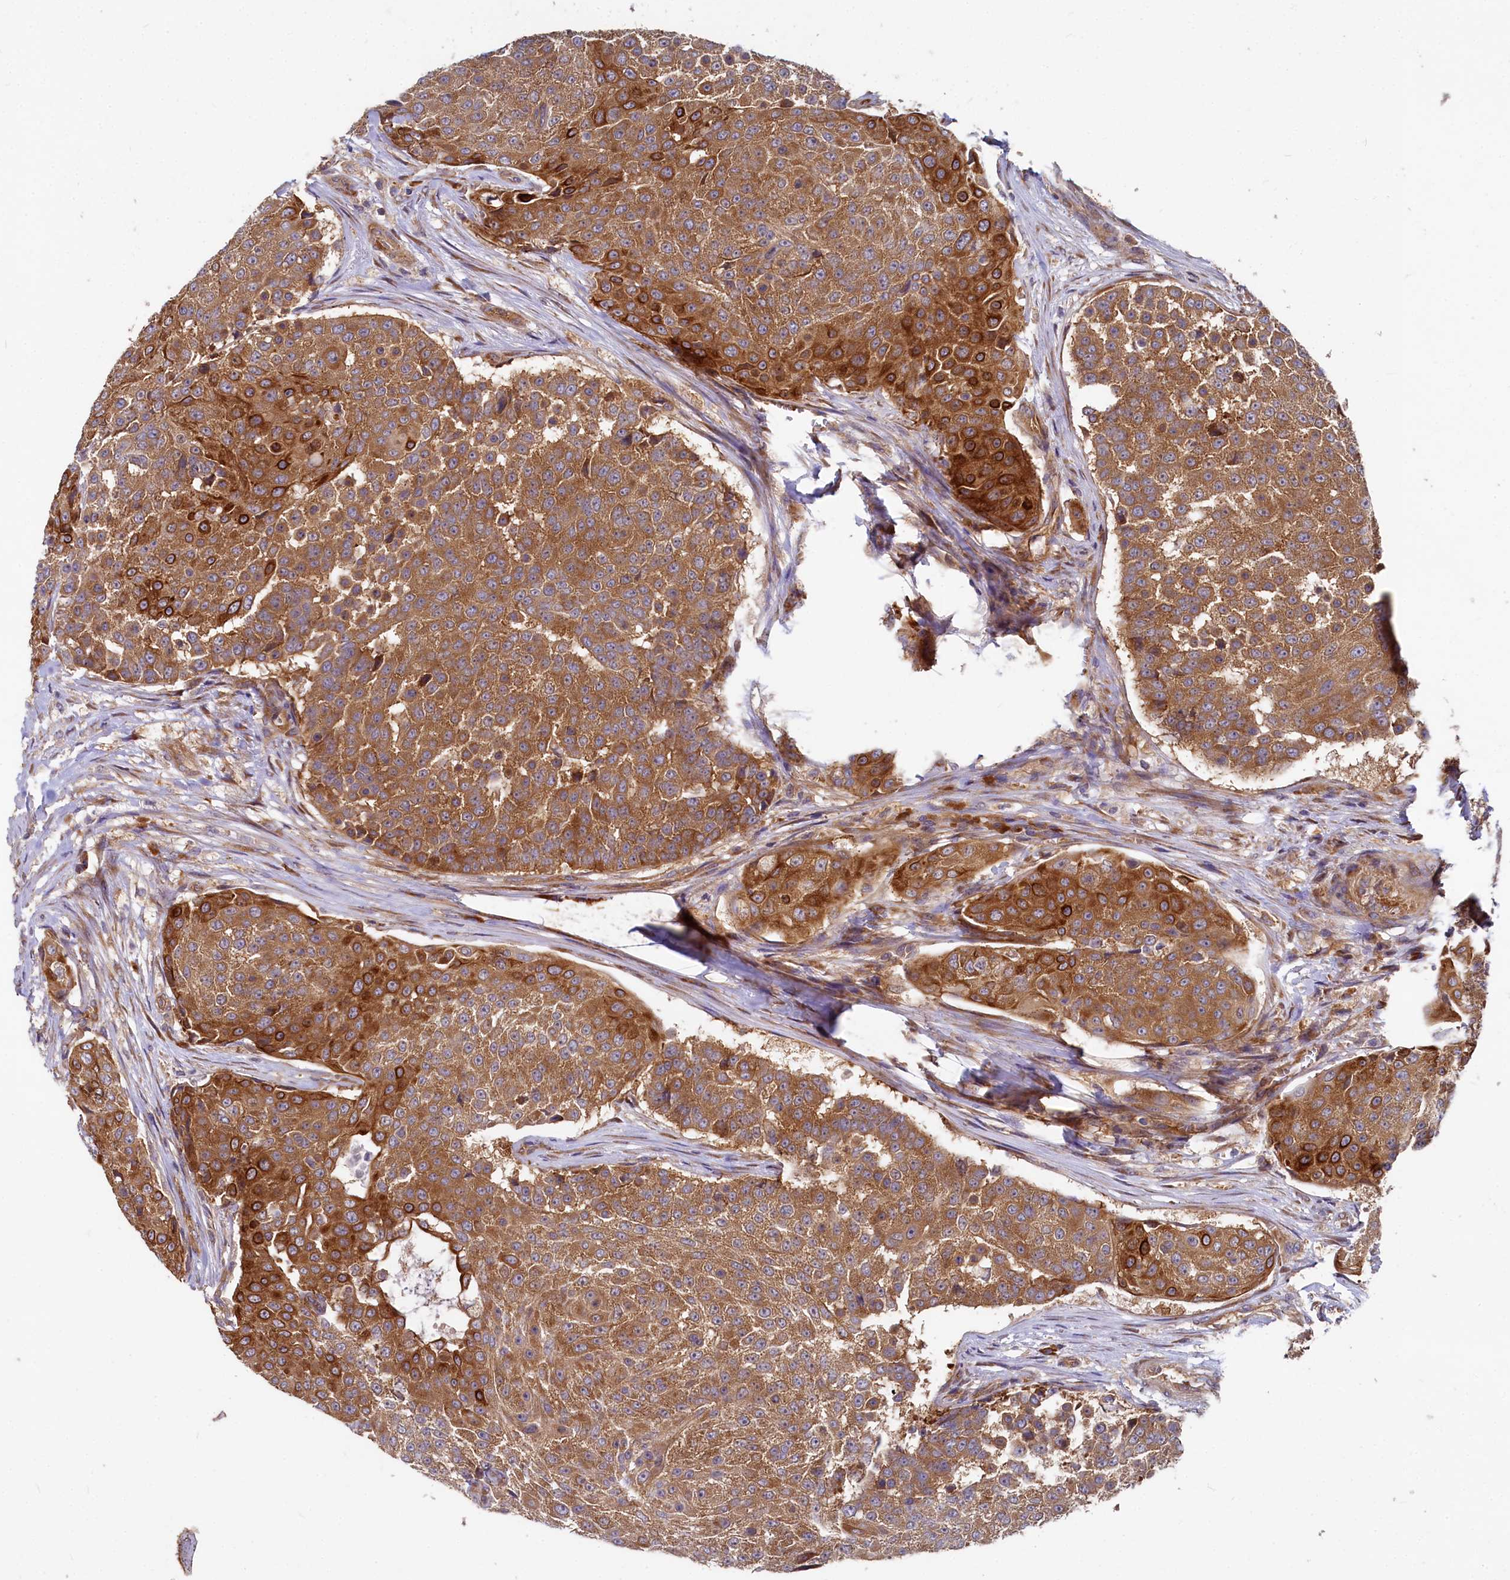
{"staining": {"intensity": "strong", "quantity": ">75%", "location": "cytoplasmic/membranous"}, "tissue": "urothelial cancer", "cell_type": "Tumor cells", "image_type": "cancer", "snomed": [{"axis": "morphology", "description": "Urothelial carcinoma, High grade"}, {"axis": "topography", "description": "Urinary bladder"}], "caption": "Immunohistochemistry (IHC) photomicrograph of human urothelial cancer stained for a protein (brown), which shows high levels of strong cytoplasmic/membranous staining in approximately >75% of tumor cells.", "gene": "EIF2B2", "patient": {"sex": "female", "age": 63}}